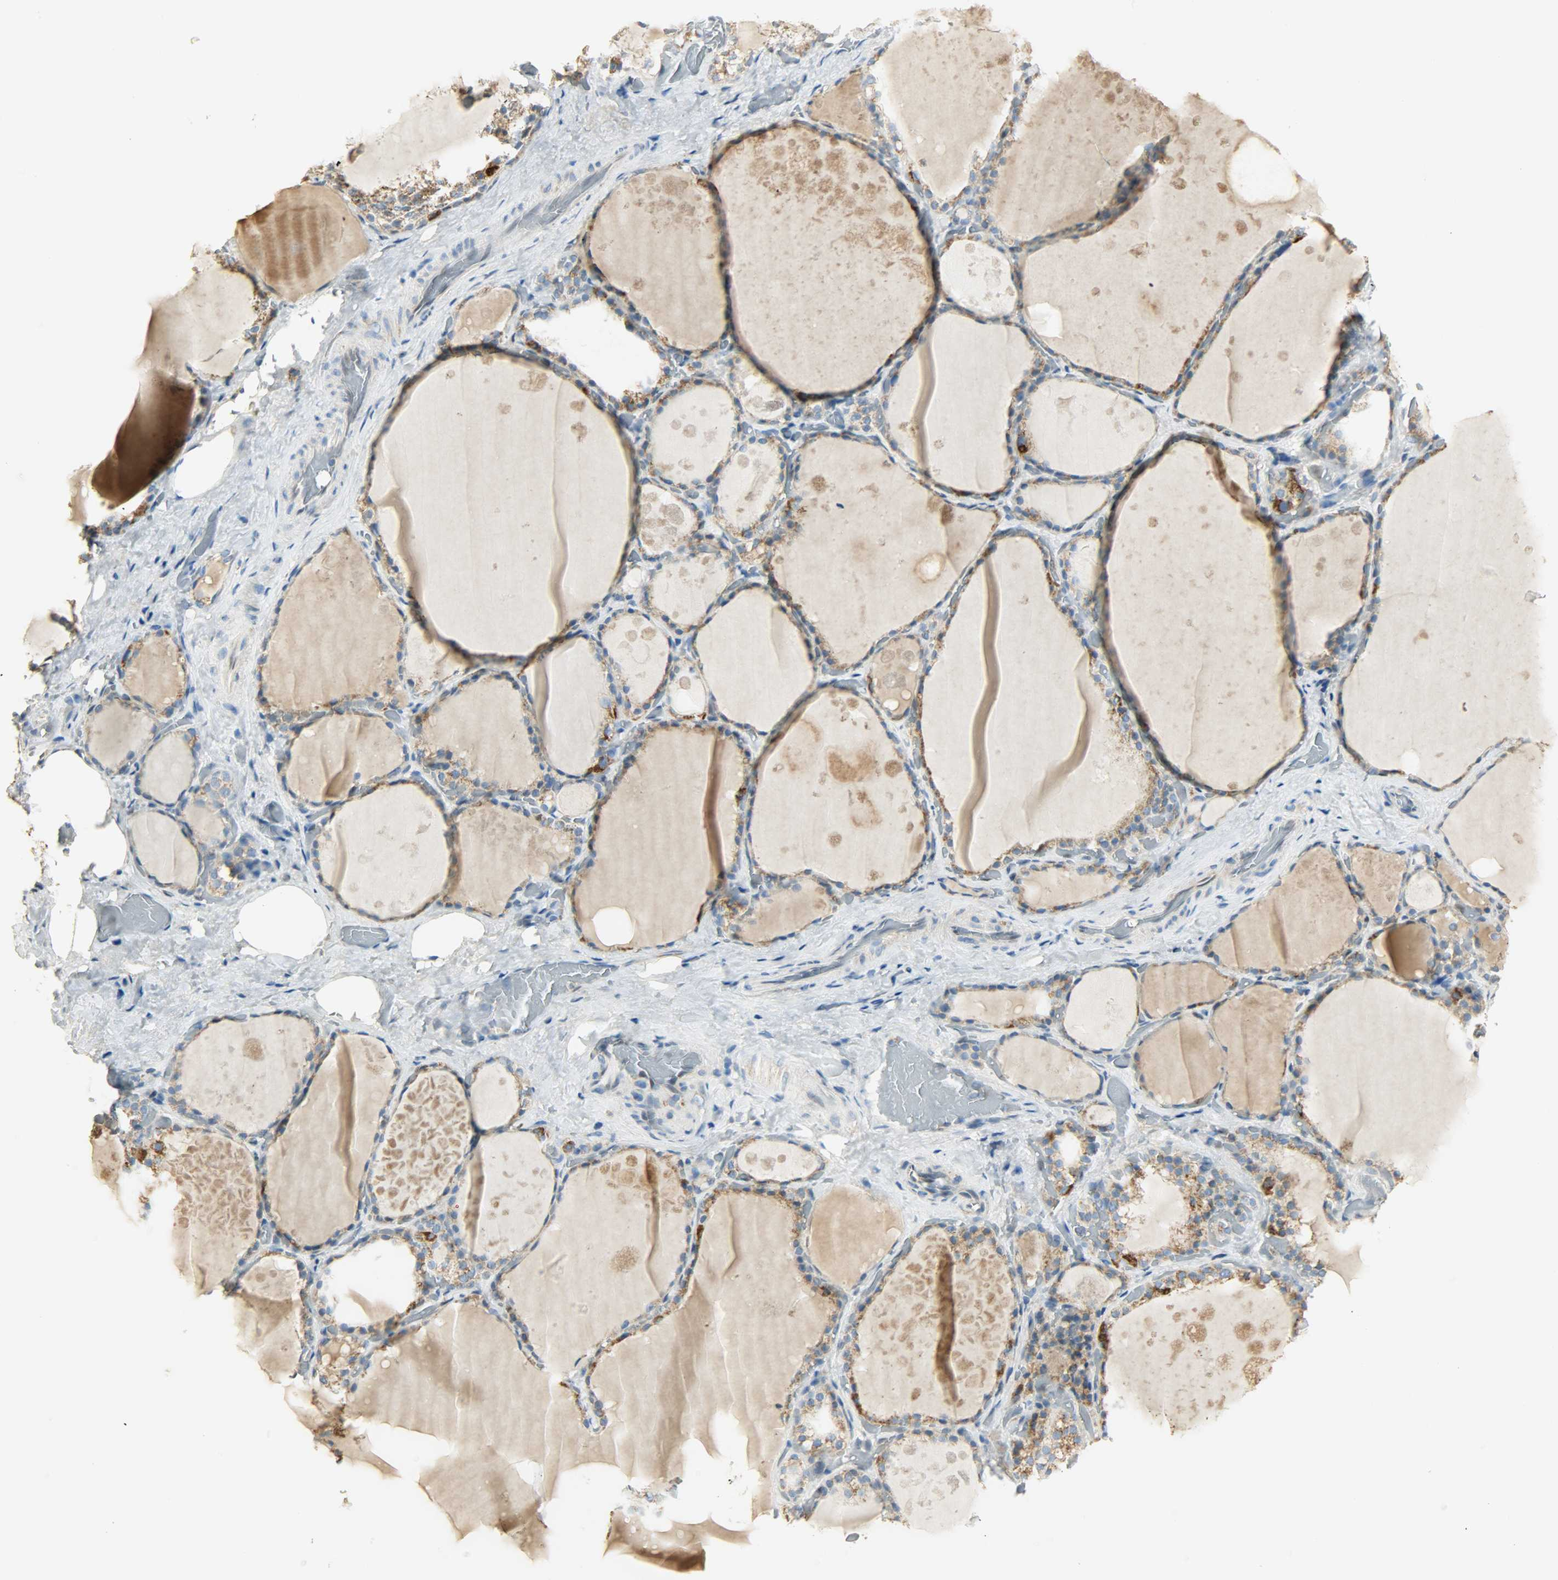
{"staining": {"intensity": "weak", "quantity": ">75%", "location": "cytoplasmic/membranous"}, "tissue": "thyroid gland", "cell_type": "Glandular cells", "image_type": "normal", "snomed": [{"axis": "morphology", "description": "Normal tissue, NOS"}, {"axis": "topography", "description": "Thyroid gland"}], "caption": "A low amount of weak cytoplasmic/membranous staining is present in approximately >75% of glandular cells in benign thyroid gland.", "gene": "NNT", "patient": {"sex": "male", "age": 61}}